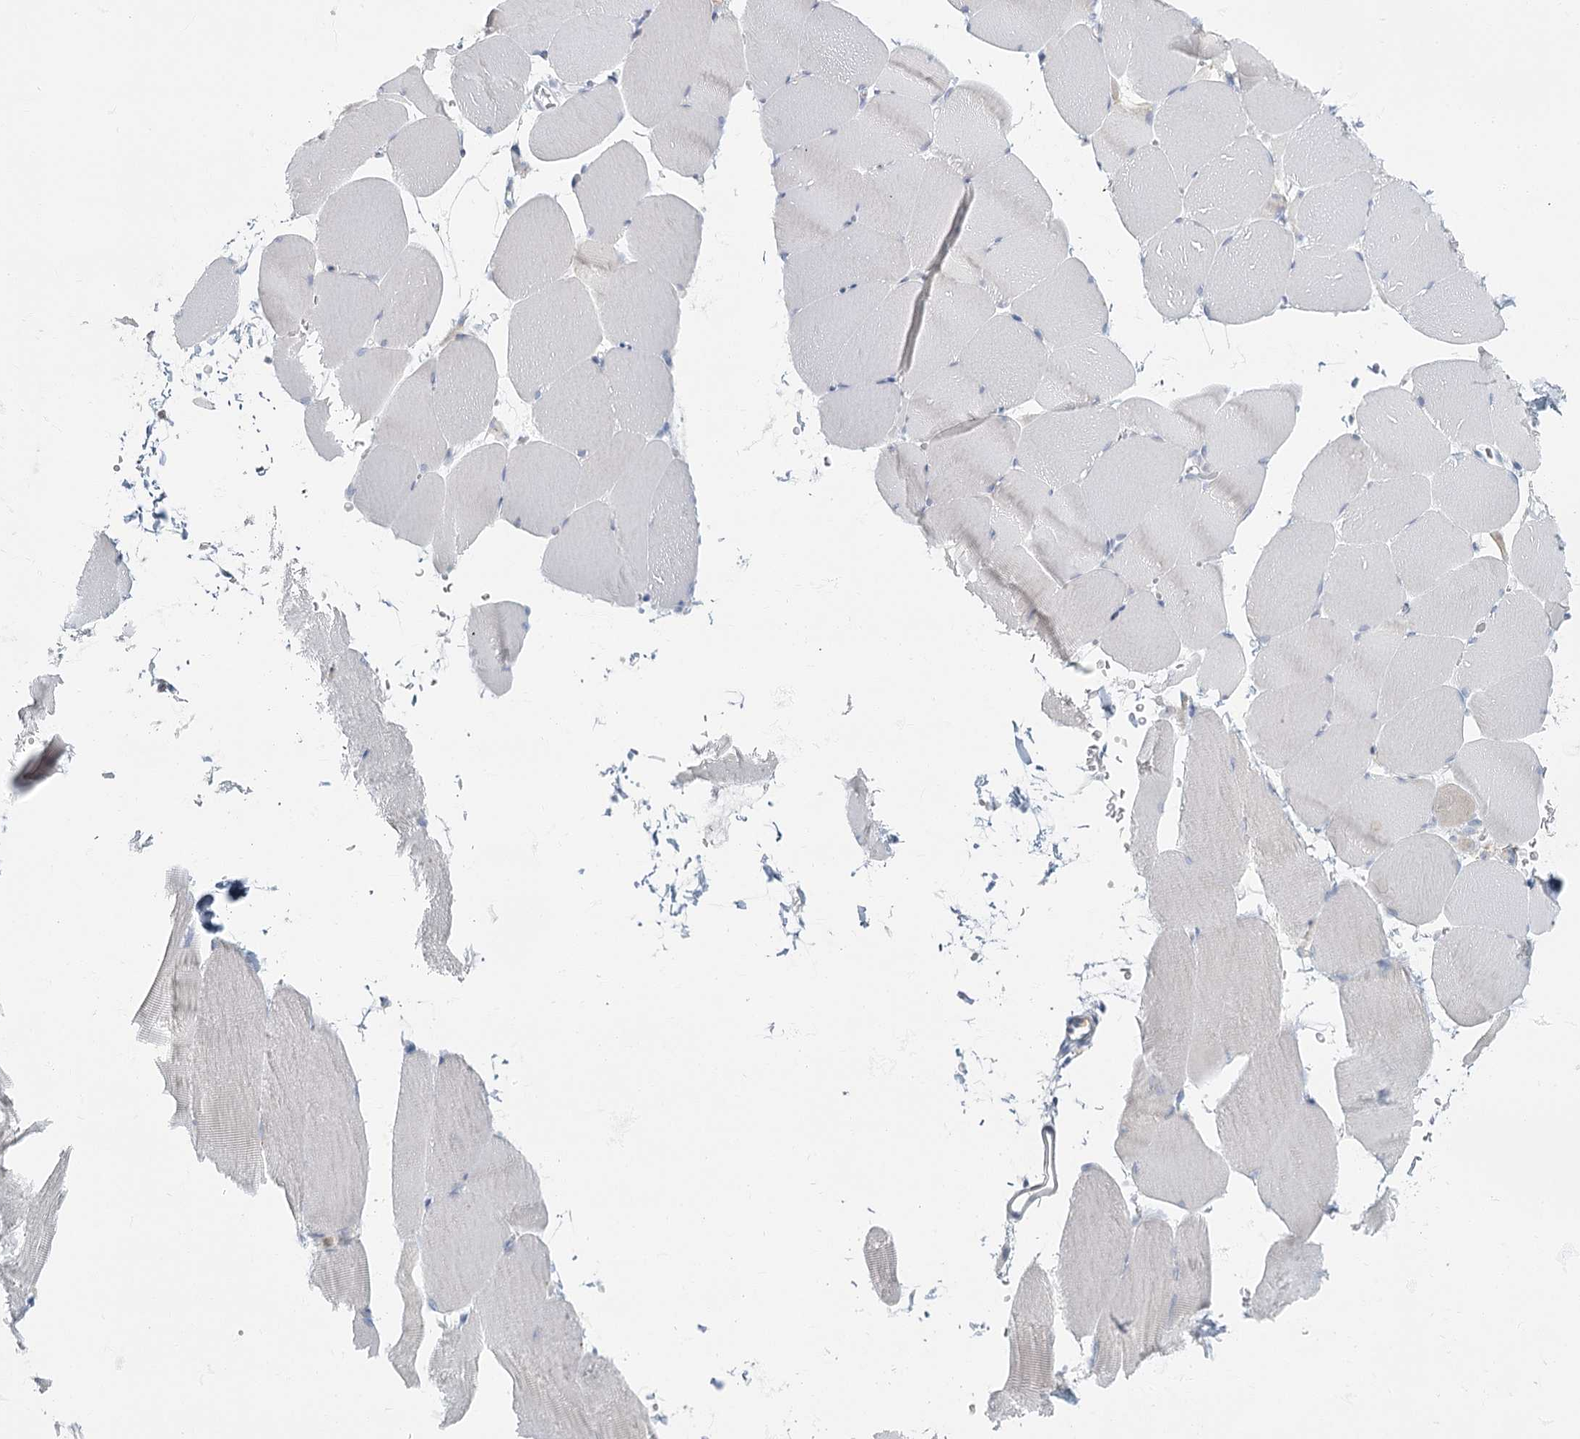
{"staining": {"intensity": "negative", "quantity": "none", "location": "none"}, "tissue": "skeletal muscle", "cell_type": "Myocytes", "image_type": "normal", "snomed": [{"axis": "morphology", "description": "Normal tissue, NOS"}, {"axis": "topography", "description": "Skeletal muscle"}, {"axis": "topography", "description": "Parathyroid gland"}], "caption": "The image shows no significant positivity in myocytes of skeletal muscle.", "gene": "FAM110C", "patient": {"sex": "female", "age": 37}}